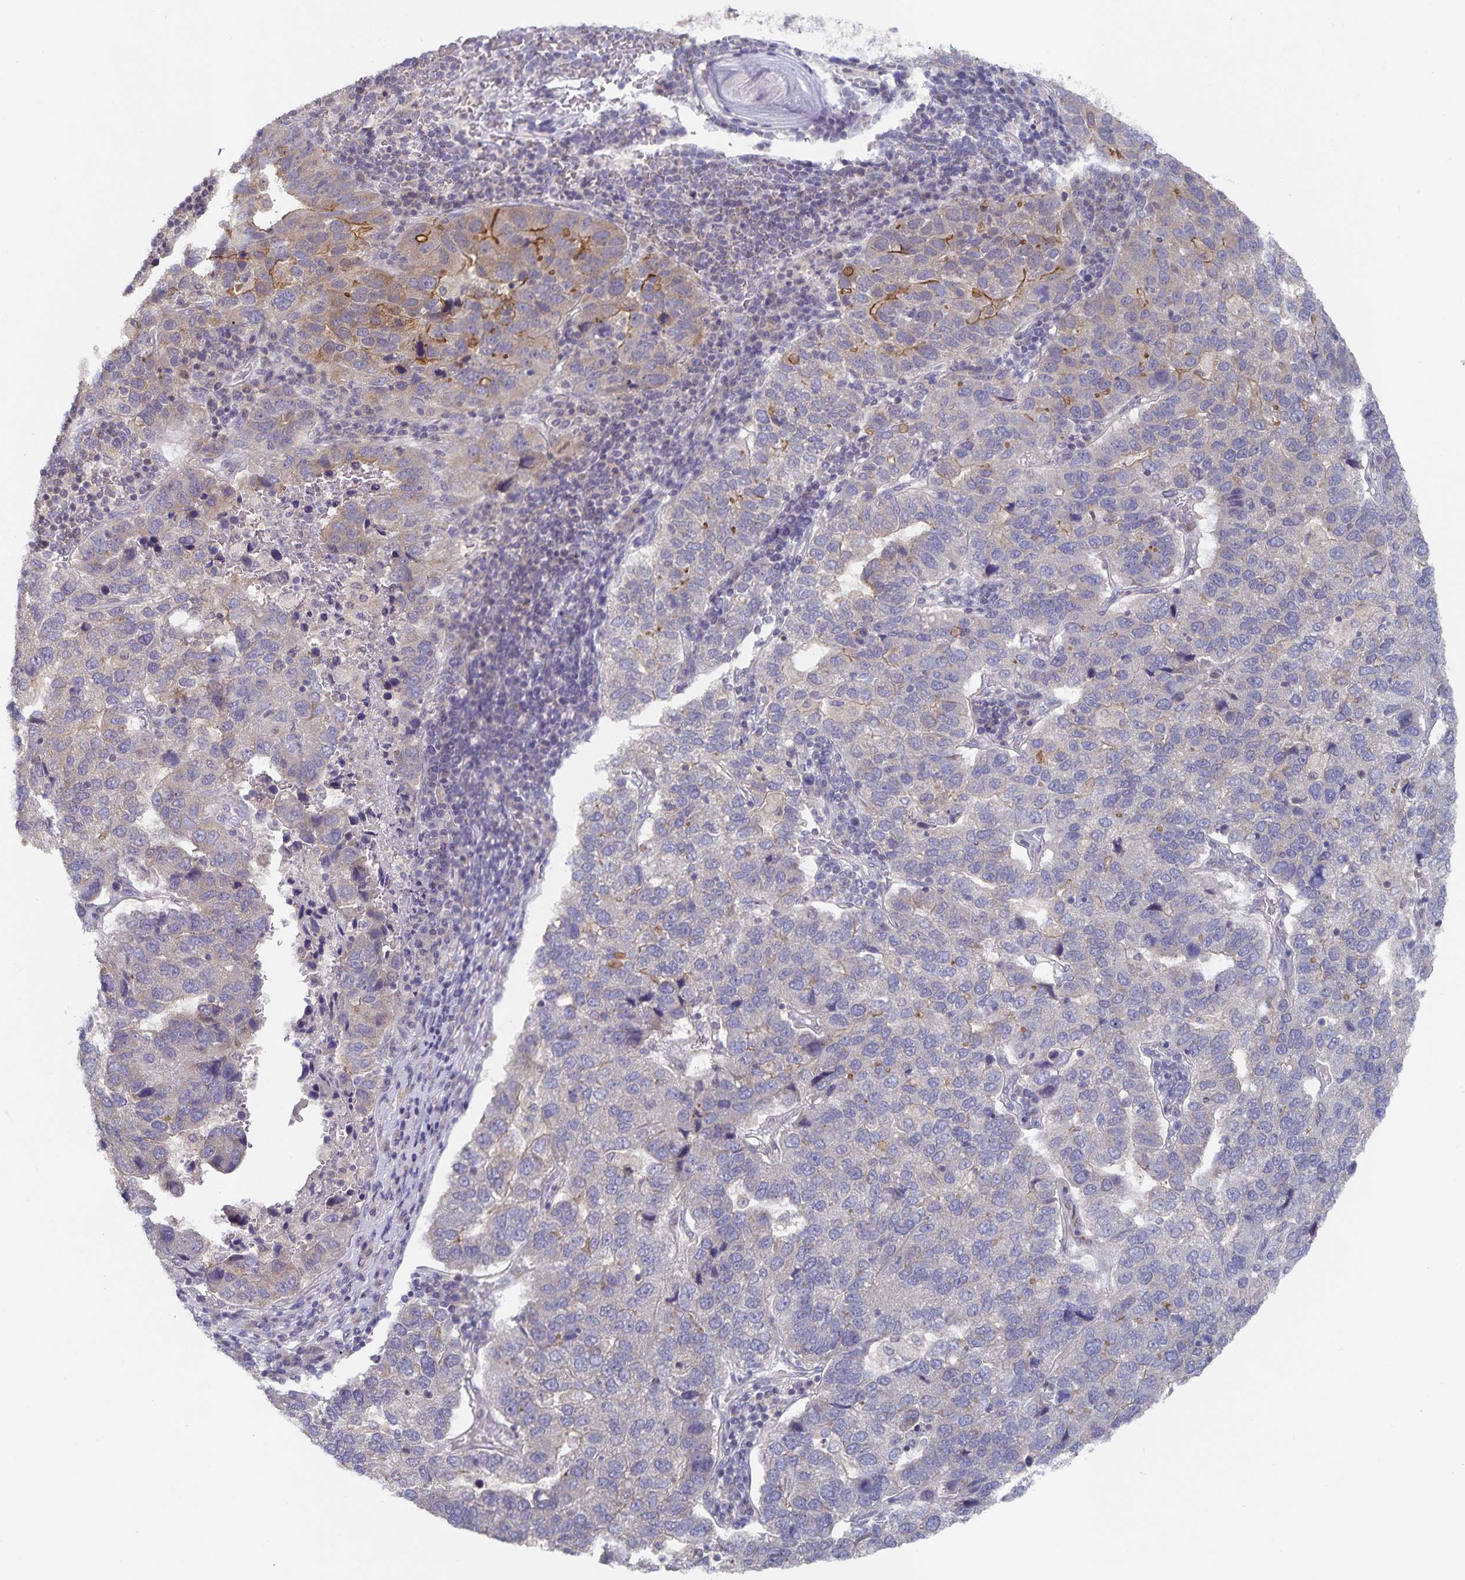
{"staining": {"intensity": "moderate", "quantity": "<25%", "location": "cytoplasmic/membranous"}, "tissue": "pancreatic cancer", "cell_type": "Tumor cells", "image_type": "cancer", "snomed": [{"axis": "morphology", "description": "Adenocarcinoma, NOS"}, {"axis": "topography", "description": "Pancreas"}], "caption": "A high-resolution micrograph shows immunohistochemistry (IHC) staining of pancreatic cancer, which shows moderate cytoplasmic/membranous expression in about <25% of tumor cells. The protein is stained brown, and the nuclei are stained in blue (DAB (3,3'-diaminobenzidine) IHC with brightfield microscopy, high magnification).", "gene": "HEPN1", "patient": {"sex": "female", "age": 61}}